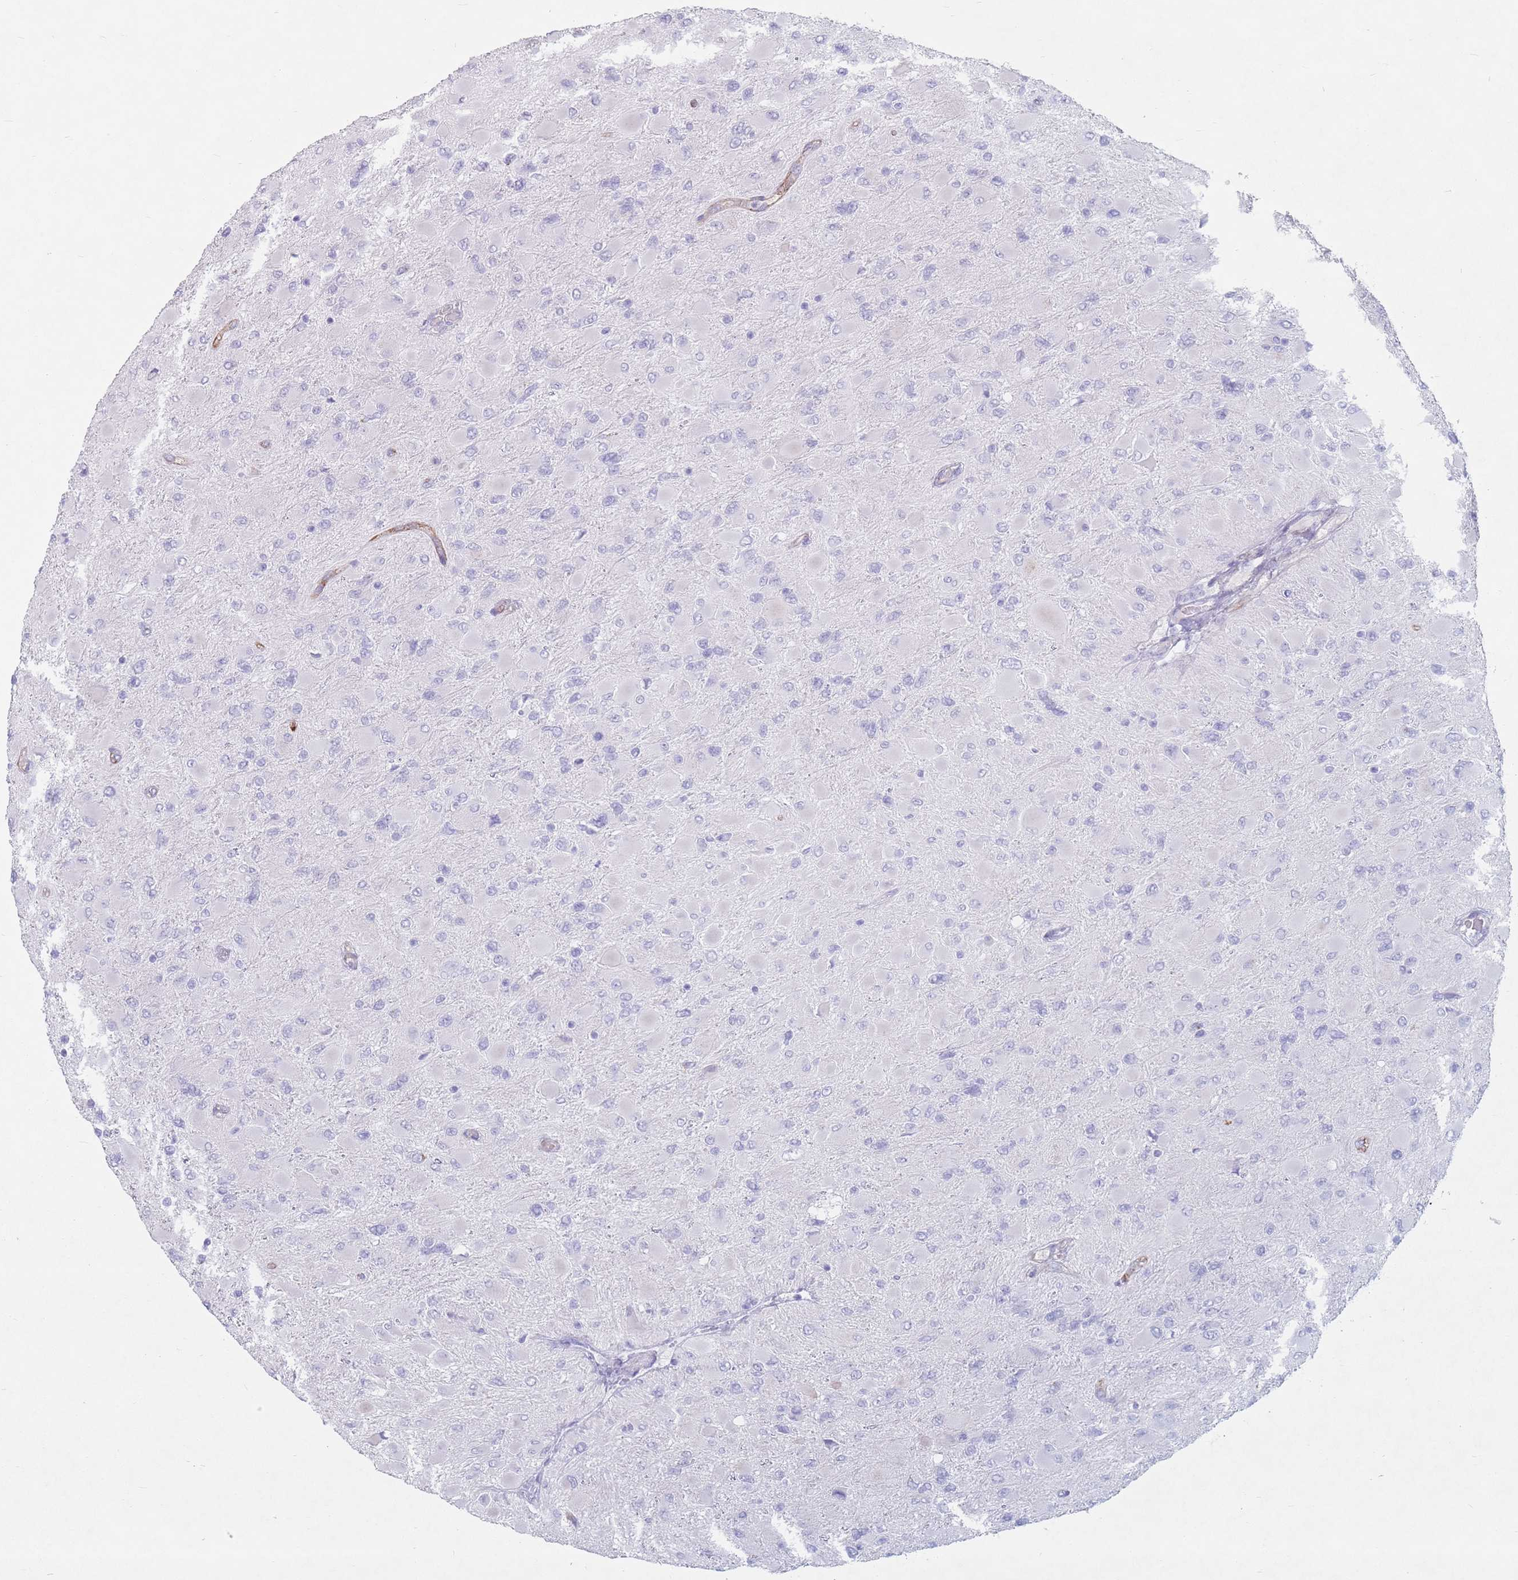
{"staining": {"intensity": "negative", "quantity": "none", "location": "none"}, "tissue": "glioma", "cell_type": "Tumor cells", "image_type": "cancer", "snomed": [{"axis": "morphology", "description": "Glioma, malignant, High grade"}, {"axis": "topography", "description": "Cerebral cortex"}], "caption": "The micrograph displays no significant expression in tumor cells of glioma.", "gene": "ST3GAL5", "patient": {"sex": "female", "age": 36}}